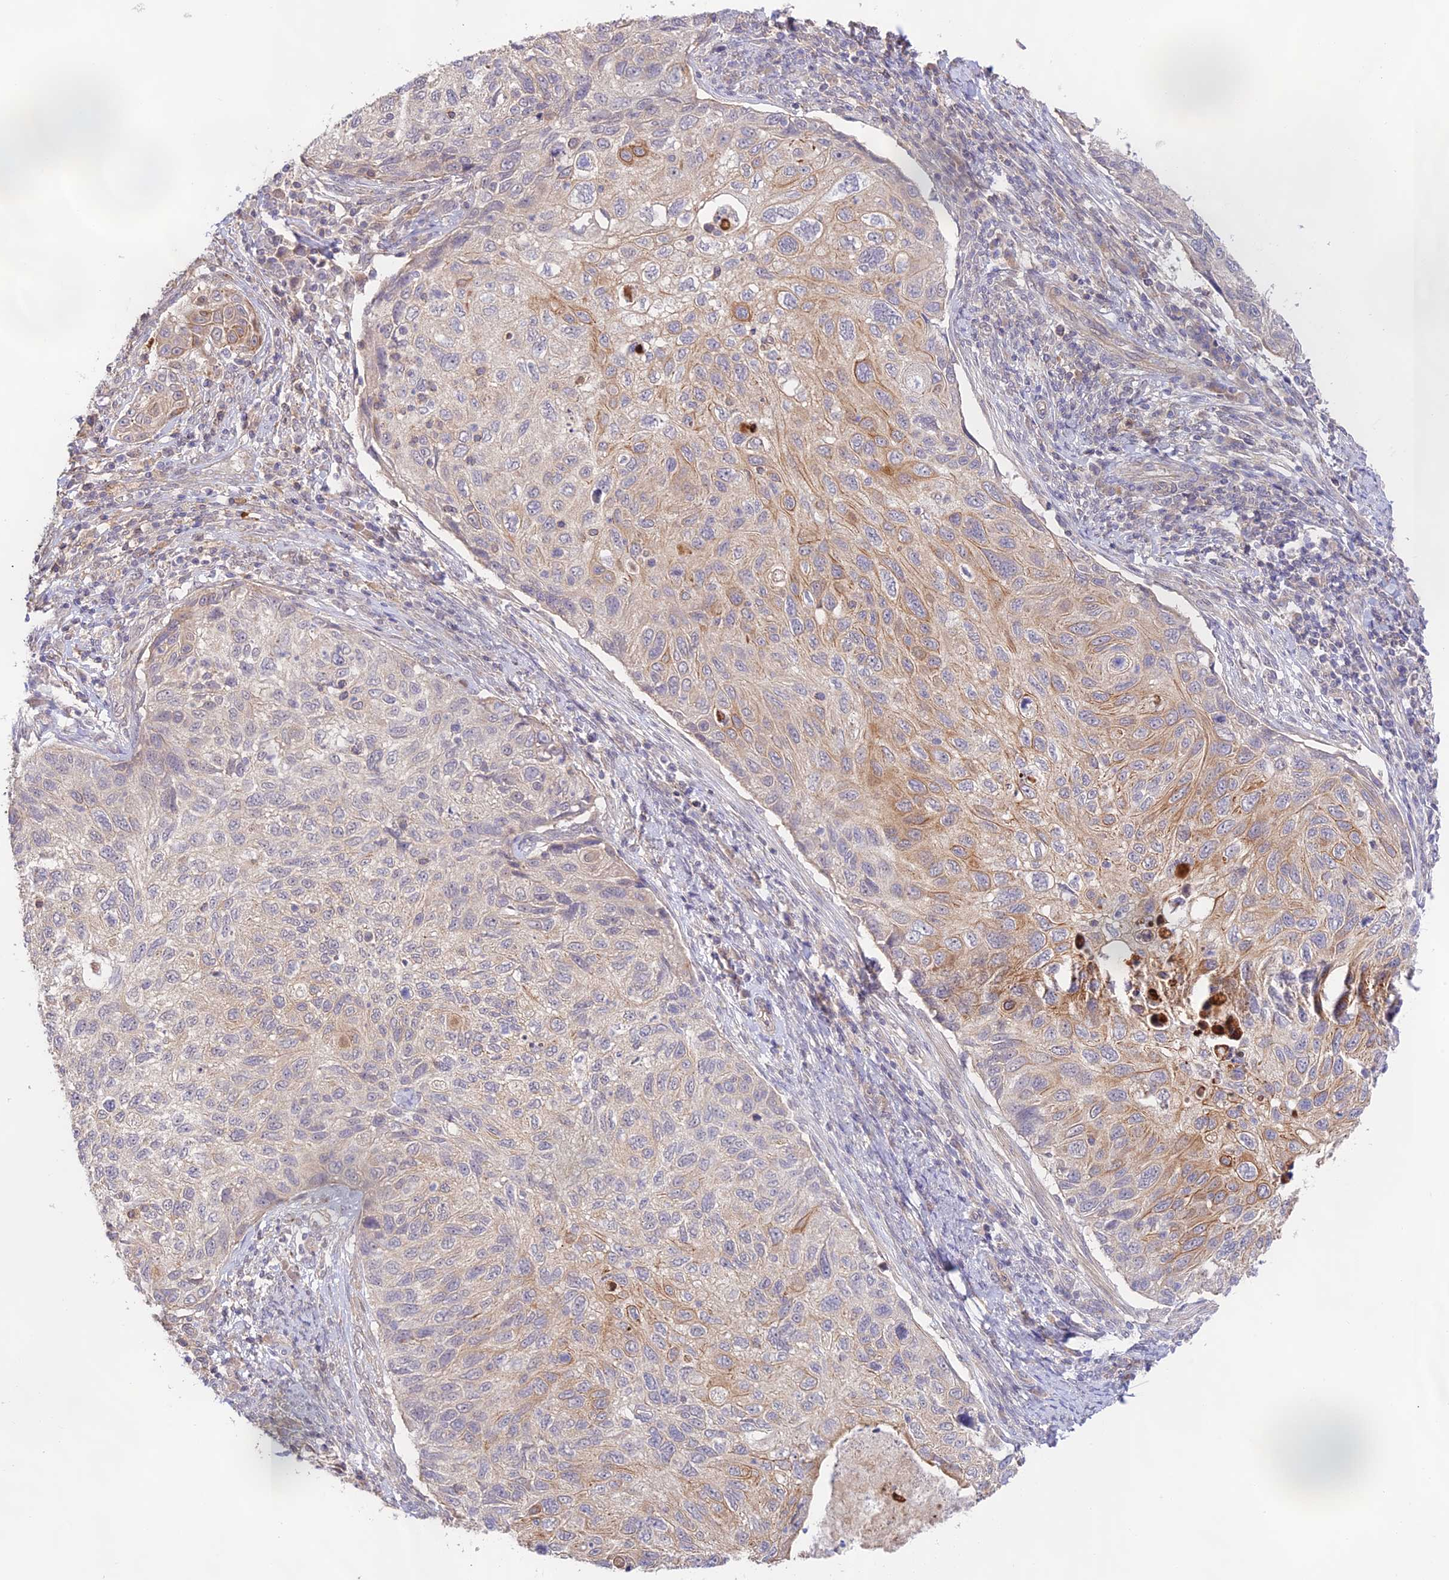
{"staining": {"intensity": "moderate", "quantity": "25%-75%", "location": "cytoplasmic/membranous"}, "tissue": "cervical cancer", "cell_type": "Tumor cells", "image_type": "cancer", "snomed": [{"axis": "morphology", "description": "Squamous cell carcinoma, NOS"}, {"axis": "topography", "description": "Cervix"}], "caption": "Cervical cancer stained with a brown dye exhibits moderate cytoplasmic/membranous positive expression in approximately 25%-75% of tumor cells.", "gene": "CAMSAP3", "patient": {"sex": "female", "age": 70}}